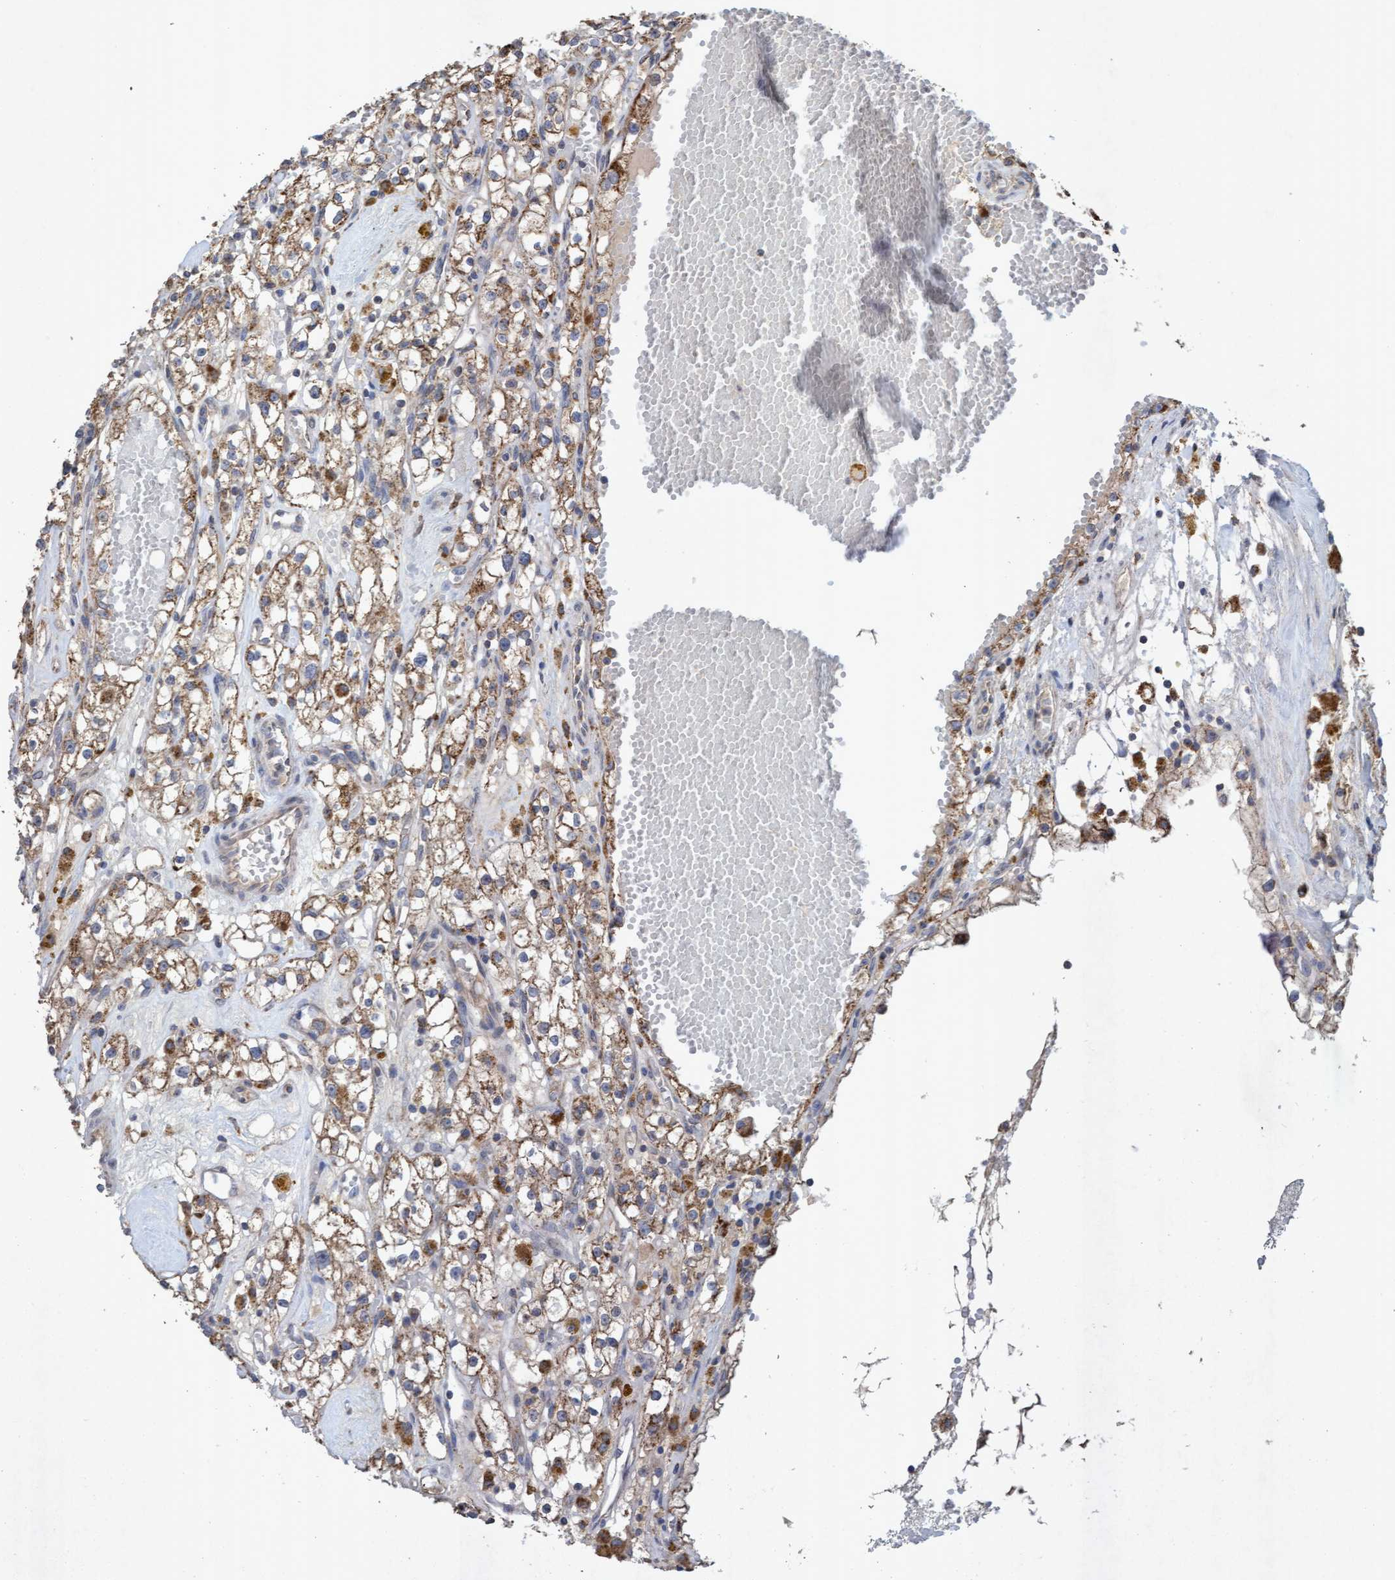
{"staining": {"intensity": "moderate", "quantity": ">75%", "location": "cytoplasmic/membranous"}, "tissue": "renal cancer", "cell_type": "Tumor cells", "image_type": "cancer", "snomed": [{"axis": "morphology", "description": "Adenocarcinoma, NOS"}, {"axis": "topography", "description": "Kidney"}], "caption": "Protein staining of renal cancer tissue displays moderate cytoplasmic/membranous positivity in about >75% of tumor cells.", "gene": "ATPAF2", "patient": {"sex": "male", "age": 56}}